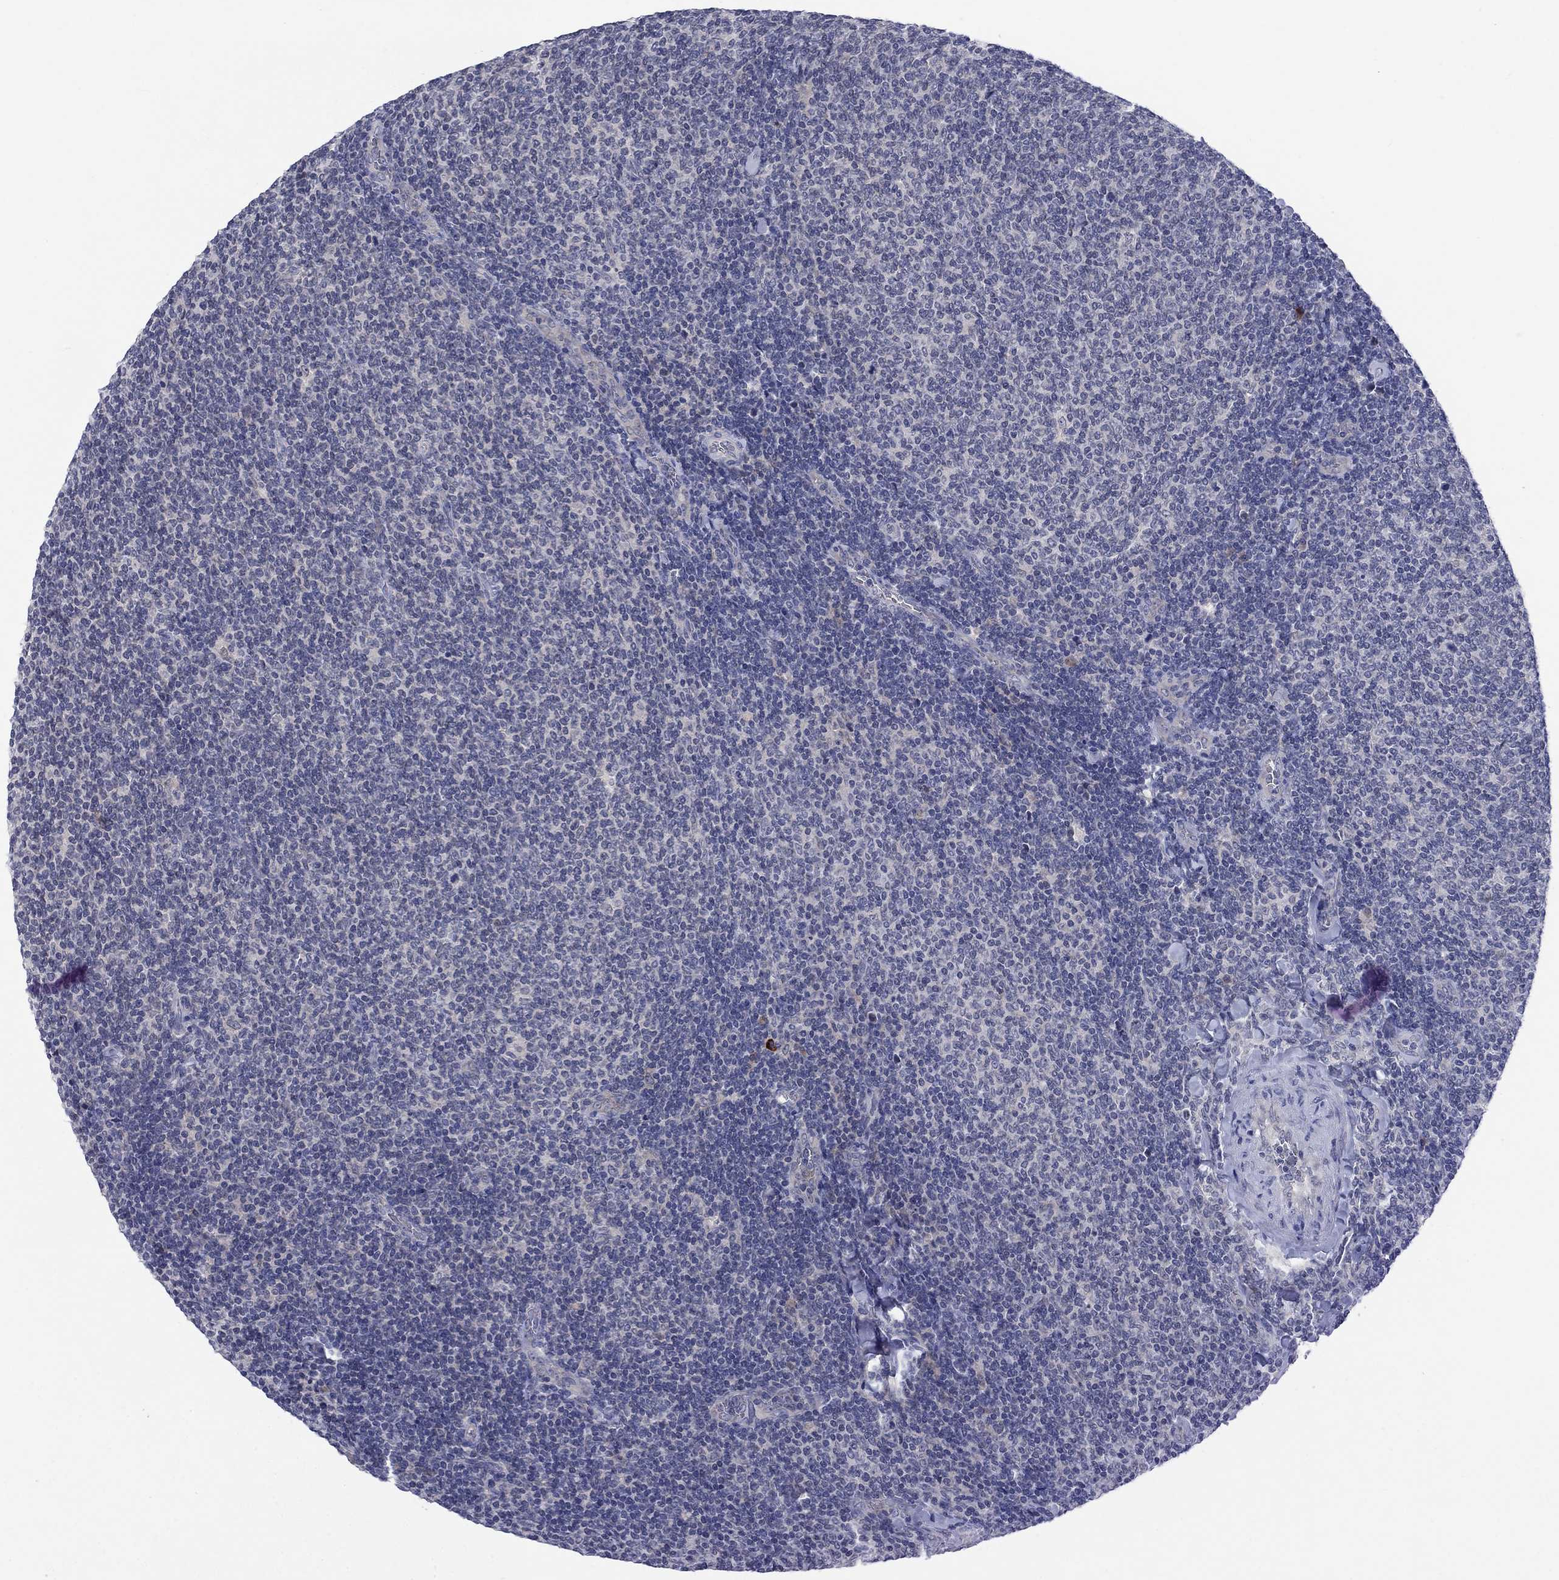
{"staining": {"intensity": "negative", "quantity": "none", "location": "none"}, "tissue": "lymphoma", "cell_type": "Tumor cells", "image_type": "cancer", "snomed": [{"axis": "morphology", "description": "Malignant lymphoma, non-Hodgkin's type, Low grade"}, {"axis": "topography", "description": "Lymph node"}], "caption": "Tumor cells show no significant protein expression in lymphoma.", "gene": "CACNA1A", "patient": {"sex": "male", "age": 52}}